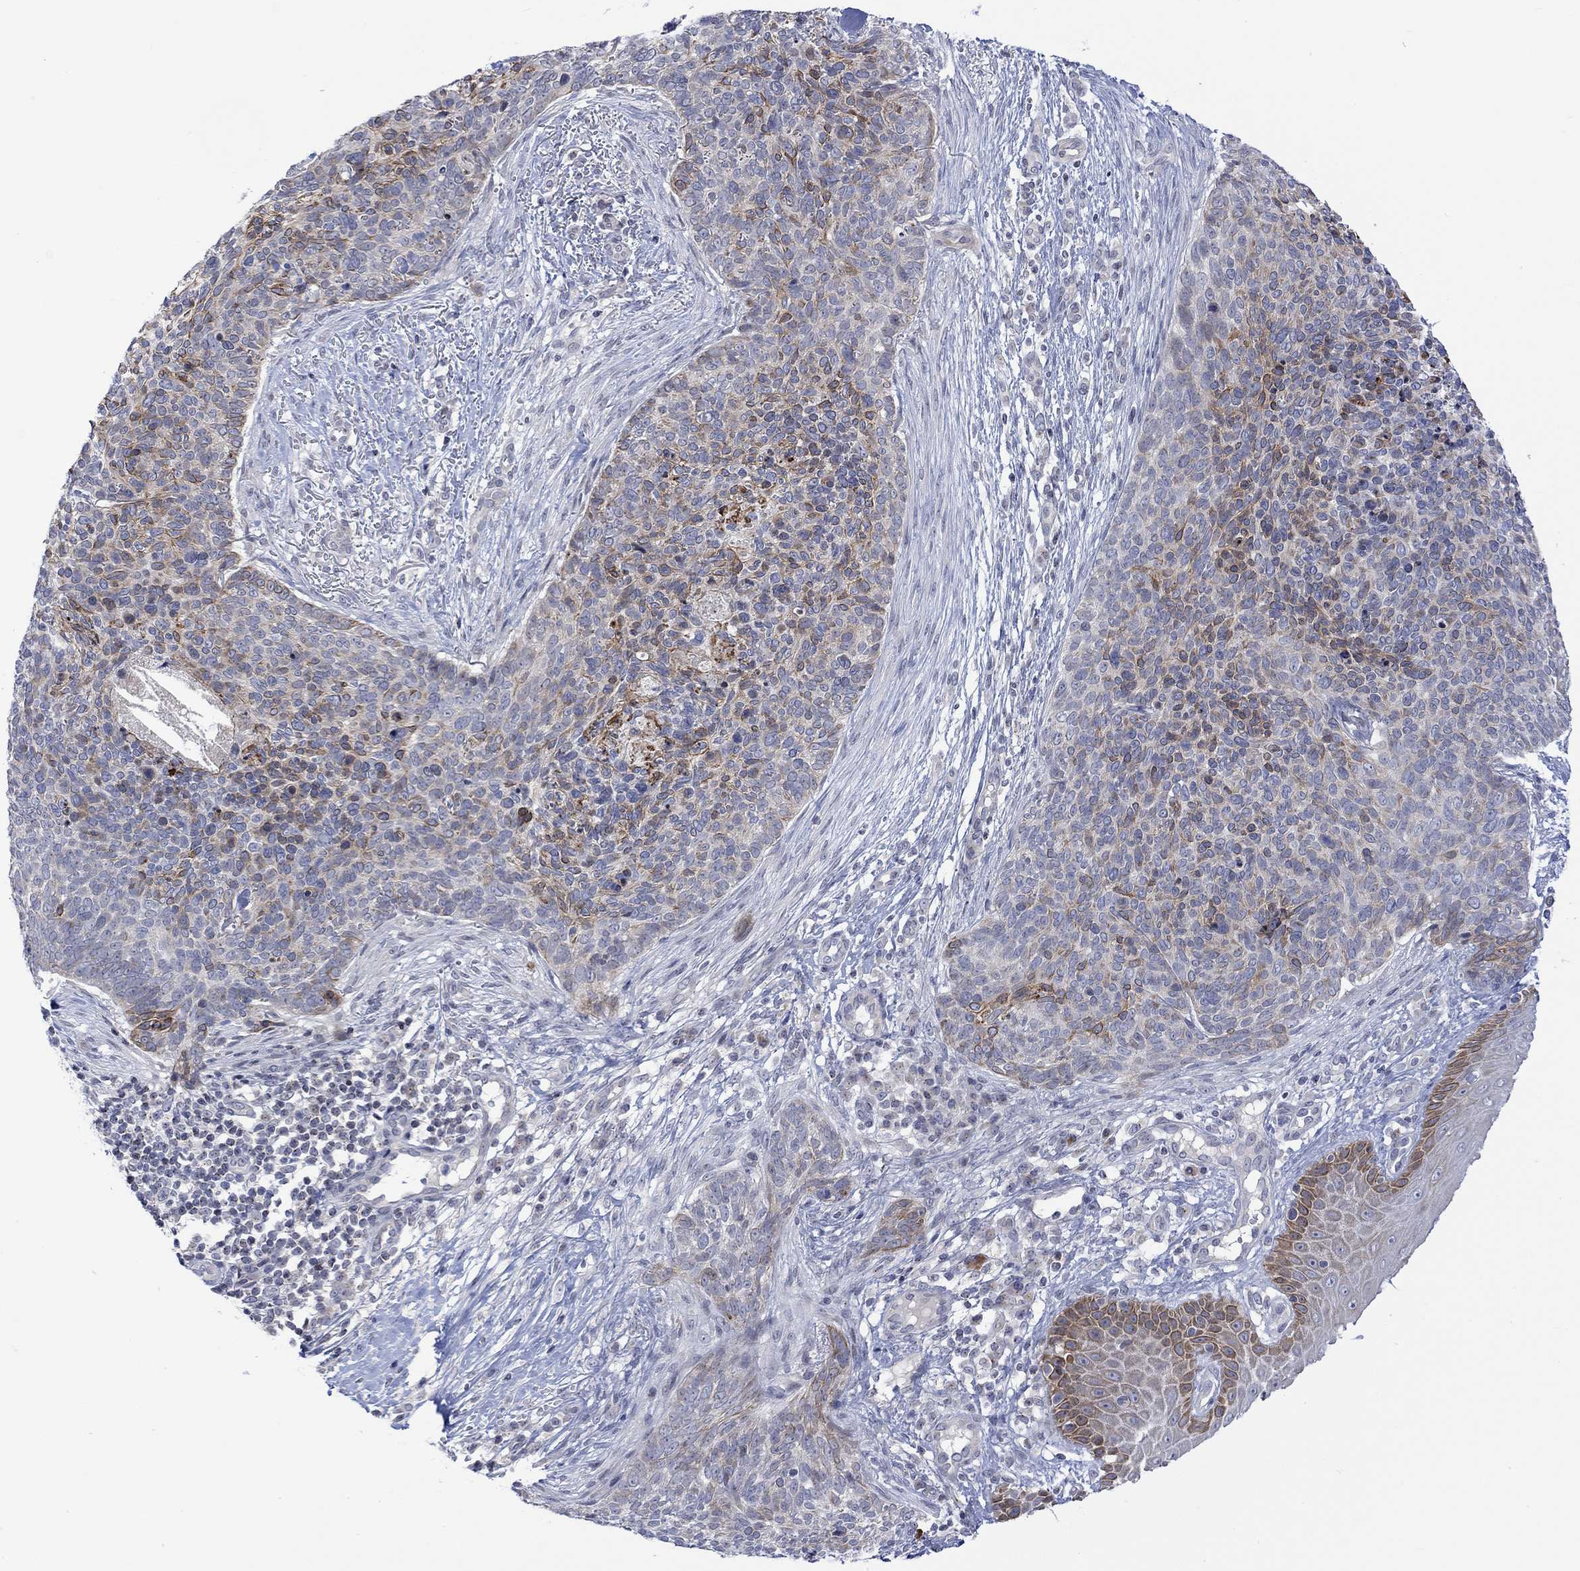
{"staining": {"intensity": "moderate", "quantity": "<25%", "location": "cytoplasmic/membranous"}, "tissue": "skin cancer", "cell_type": "Tumor cells", "image_type": "cancer", "snomed": [{"axis": "morphology", "description": "Basal cell carcinoma"}, {"axis": "topography", "description": "Skin"}], "caption": "A high-resolution histopathology image shows immunohistochemistry staining of skin basal cell carcinoma, which reveals moderate cytoplasmic/membranous positivity in about <25% of tumor cells. Immunohistochemistry stains the protein in brown and the nuclei are stained blue.", "gene": "DCX", "patient": {"sex": "male", "age": 64}}